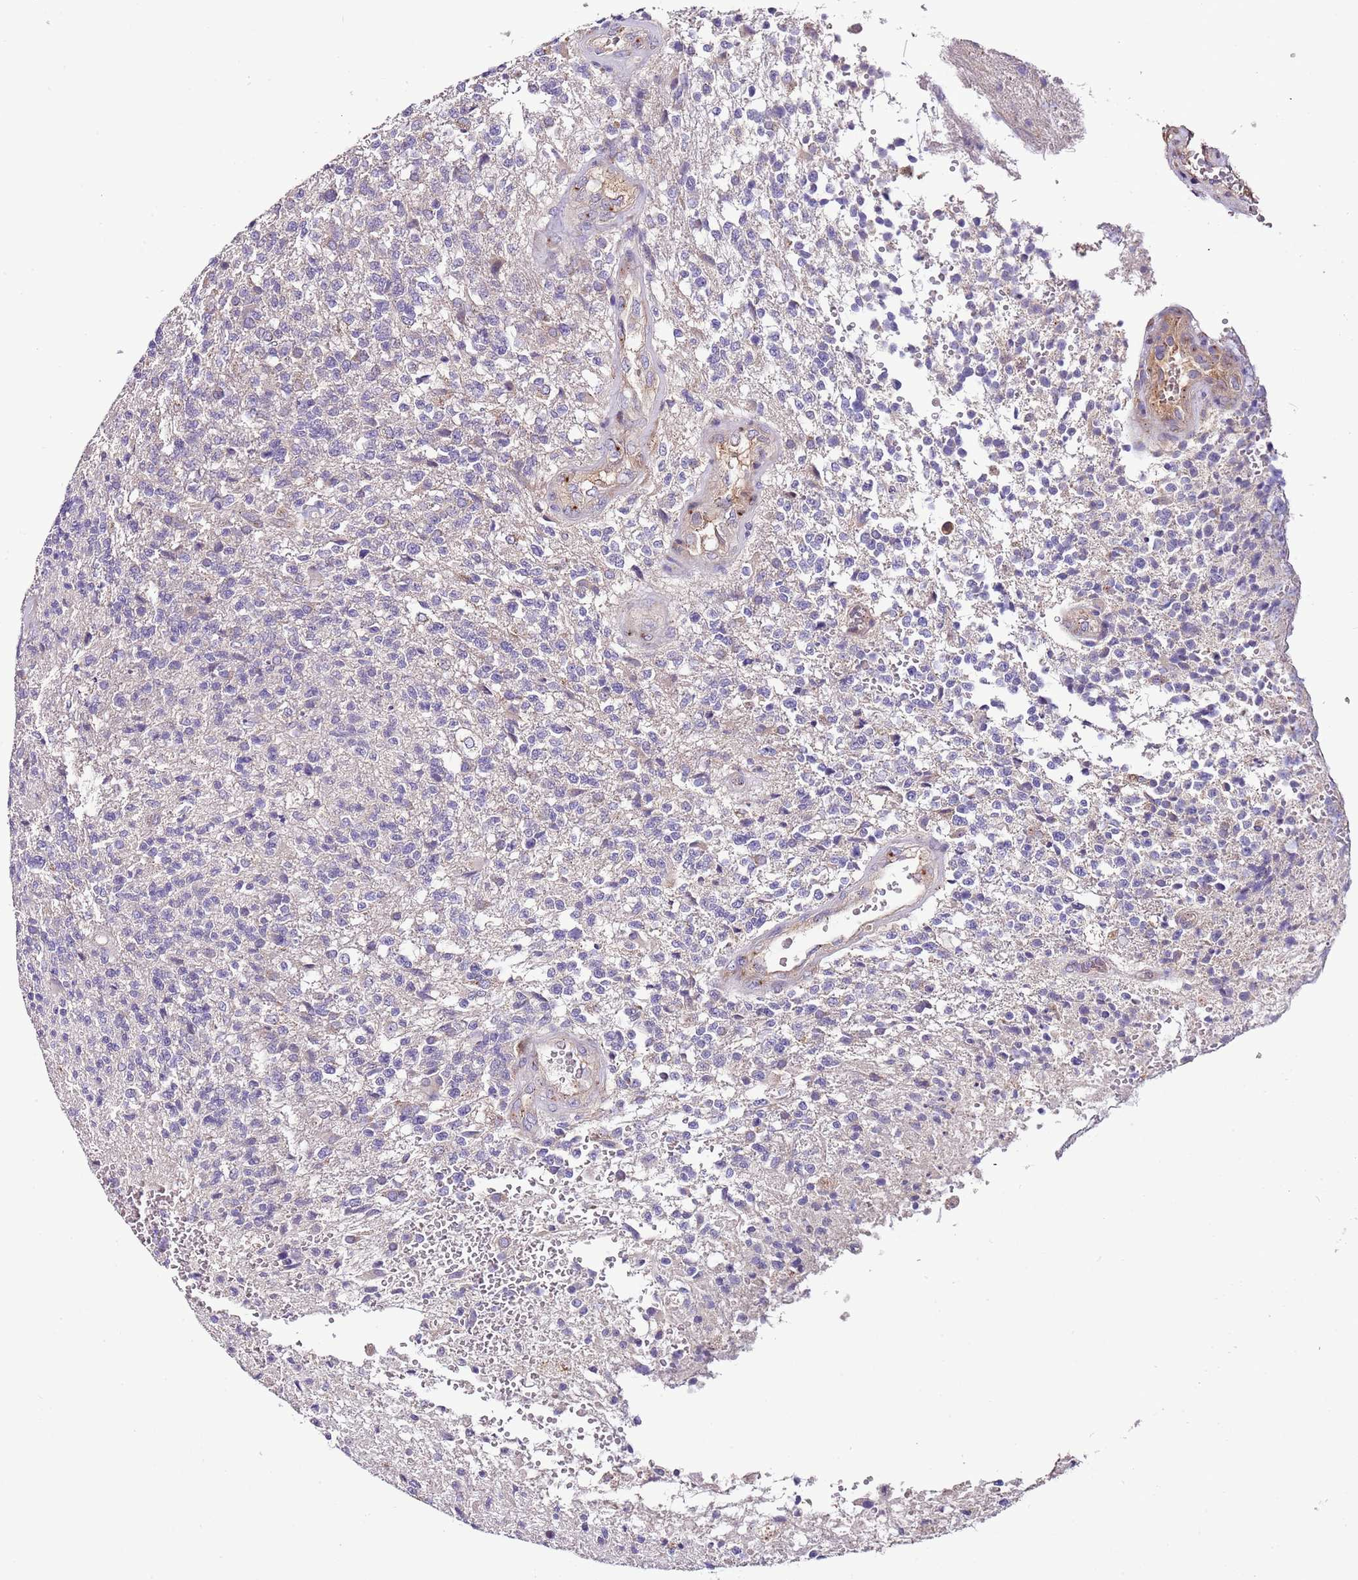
{"staining": {"intensity": "negative", "quantity": "none", "location": "none"}, "tissue": "glioma", "cell_type": "Tumor cells", "image_type": "cancer", "snomed": [{"axis": "morphology", "description": "Glioma, malignant, High grade"}, {"axis": "topography", "description": "Brain"}], "caption": "Tumor cells show no significant protein positivity in glioma.", "gene": "FAM20A", "patient": {"sex": "male", "age": 56}}